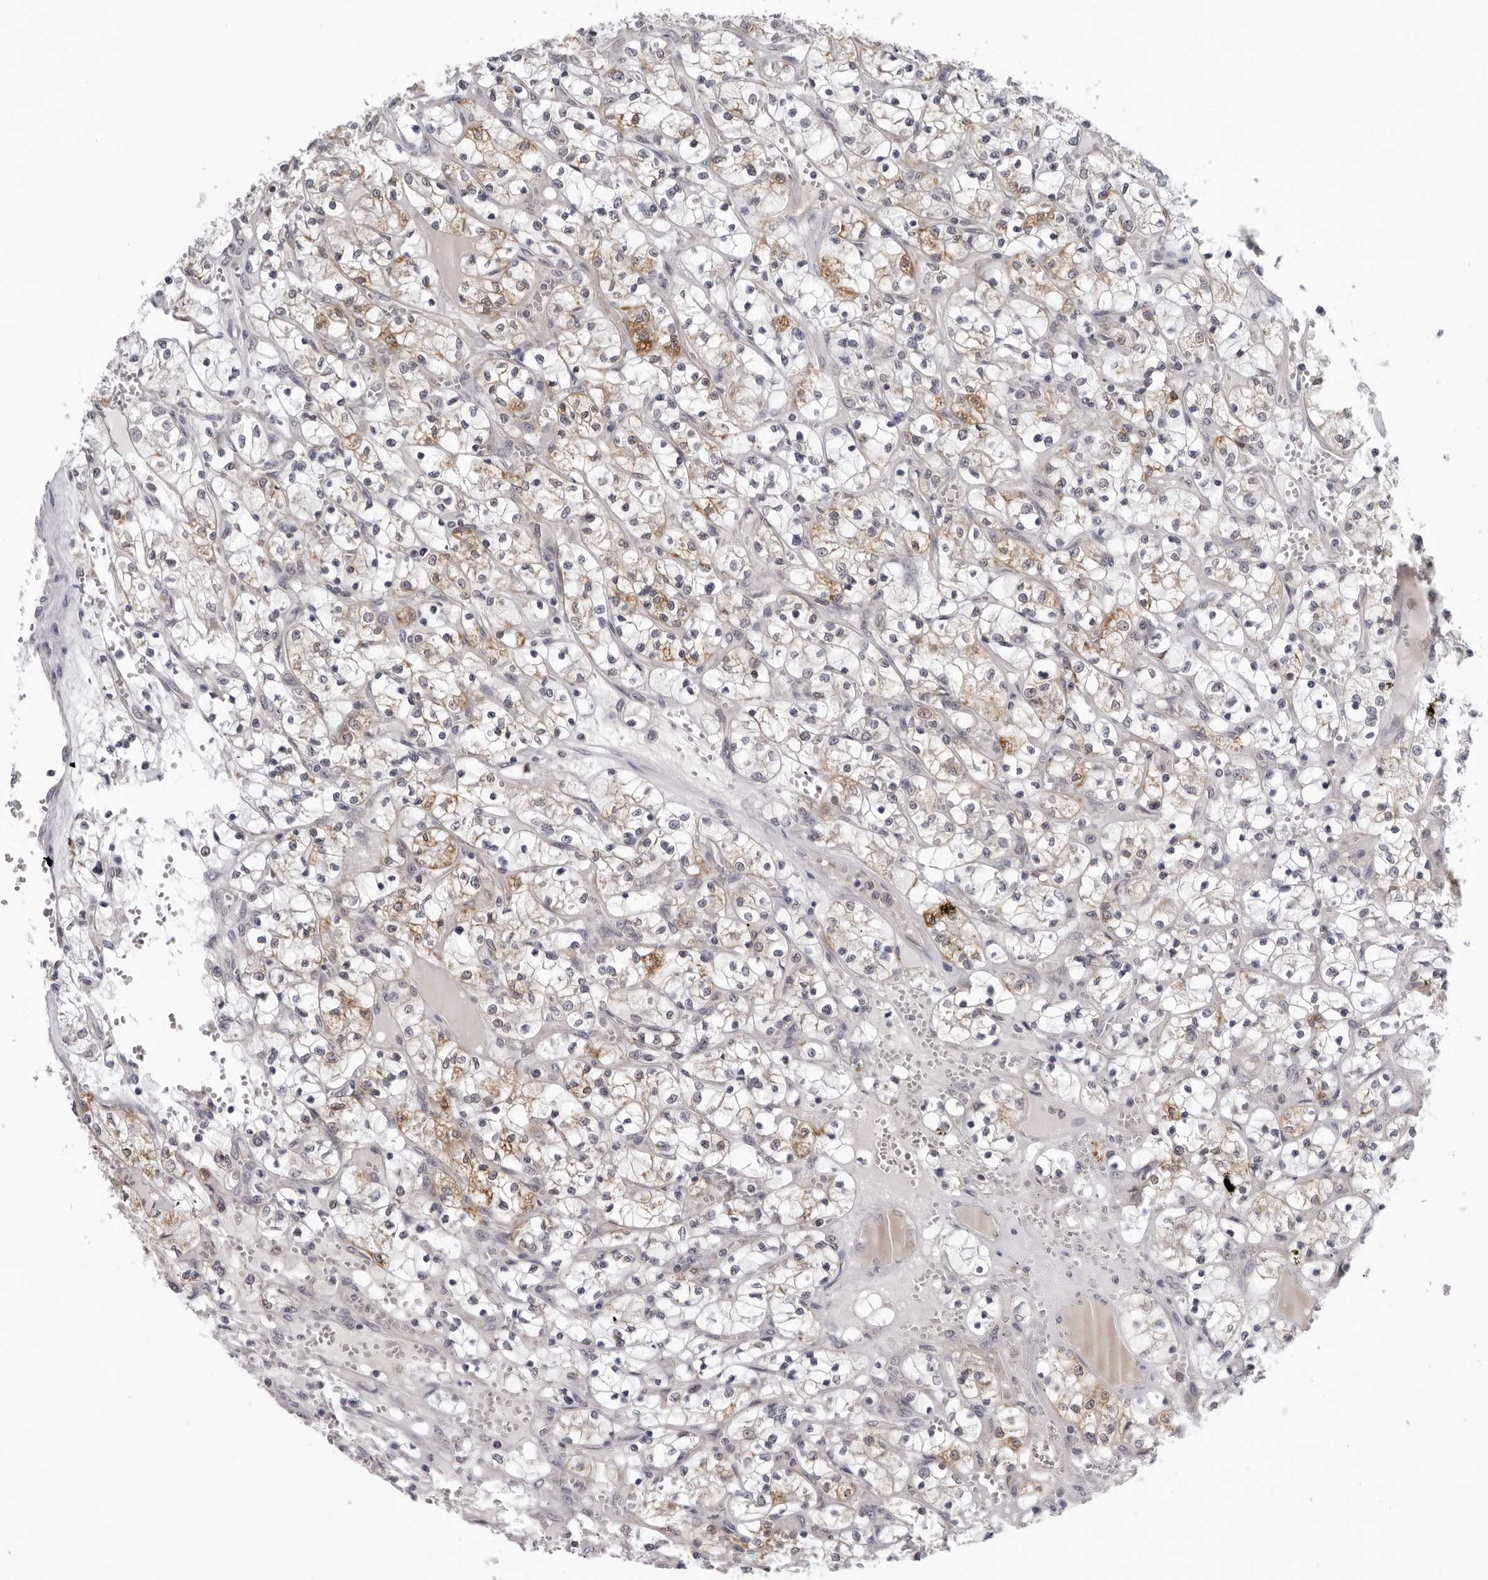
{"staining": {"intensity": "moderate", "quantity": "<25%", "location": "cytoplasmic/membranous"}, "tissue": "renal cancer", "cell_type": "Tumor cells", "image_type": "cancer", "snomed": [{"axis": "morphology", "description": "Adenocarcinoma, NOS"}, {"axis": "topography", "description": "Kidney"}], "caption": "Adenocarcinoma (renal) stained with a protein marker exhibits moderate staining in tumor cells.", "gene": "CPT2", "patient": {"sex": "female", "age": 69}}